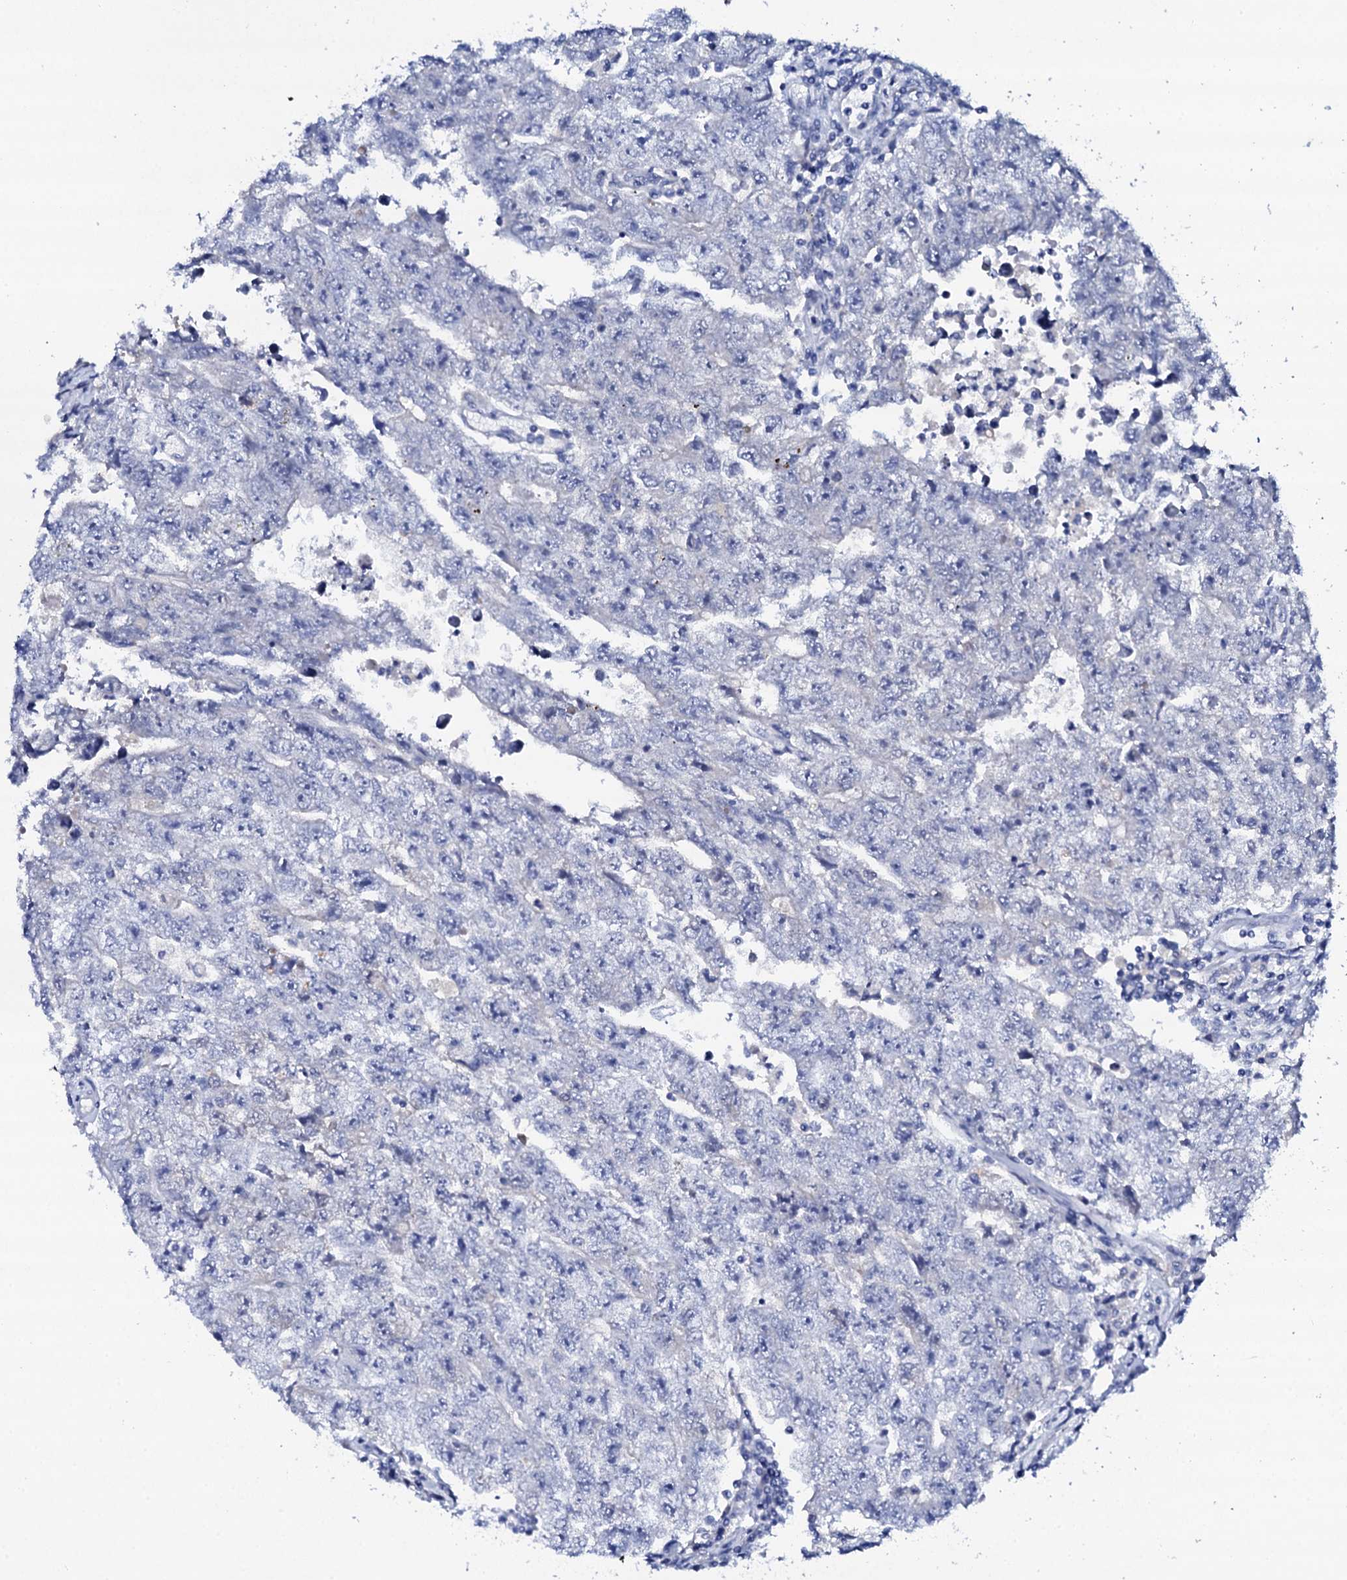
{"staining": {"intensity": "negative", "quantity": "none", "location": "none"}, "tissue": "testis cancer", "cell_type": "Tumor cells", "image_type": "cancer", "snomed": [{"axis": "morphology", "description": "Carcinoma, Embryonal, NOS"}, {"axis": "topography", "description": "Testis"}], "caption": "The histopathology image reveals no staining of tumor cells in testis embryonal carcinoma.", "gene": "FBXL16", "patient": {"sex": "male", "age": 17}}